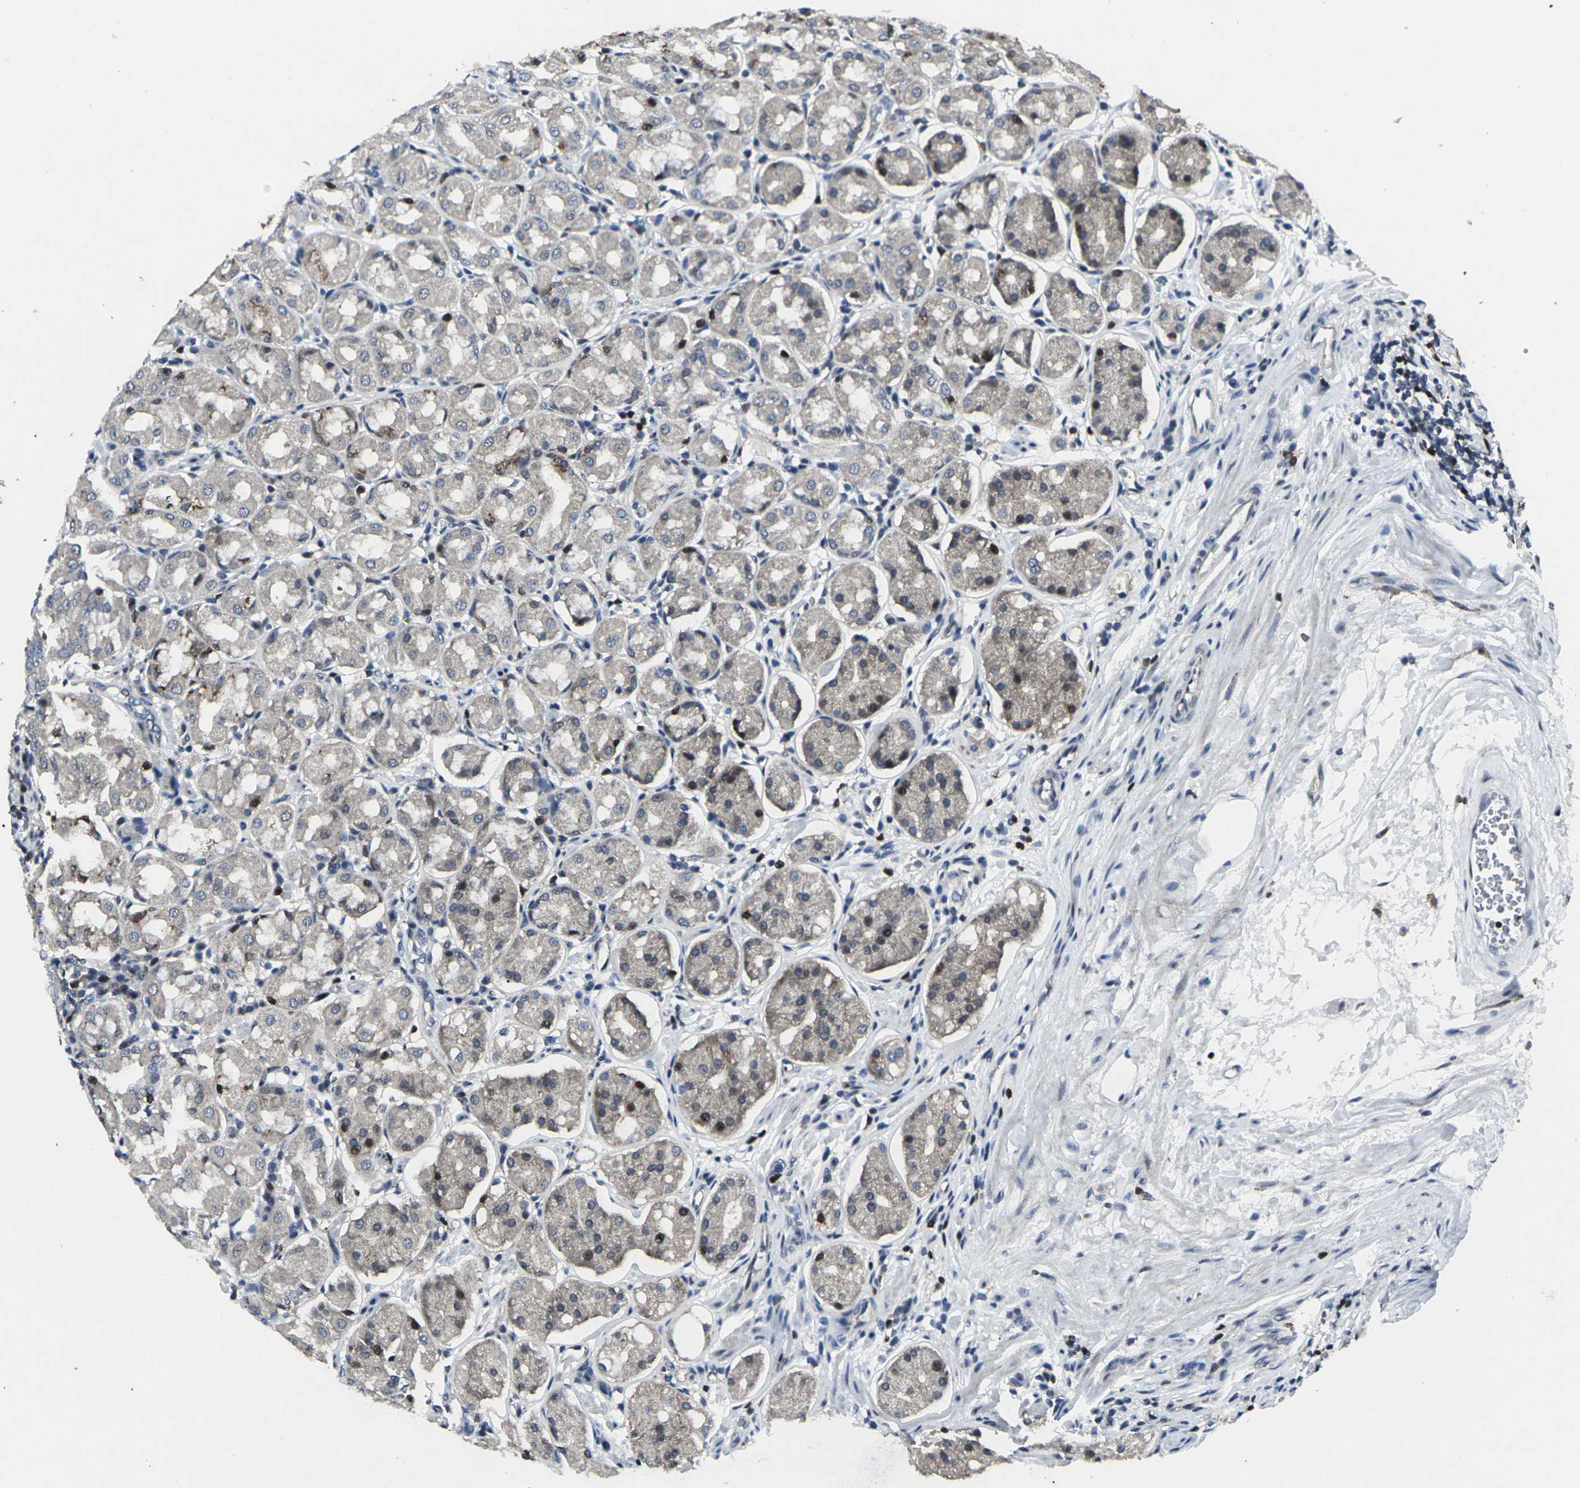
{"staining": {"intensity": "moderate", "quantity": "25%-75%", "location": "cytoplasmic/membranous,nuclear"}, "tissue": "stomach", "cell_type": "Glandular cells", "image_type": "normal", "snomed": [{"axis": "morphology", "description": "Normal tissue, NOS"}, {"axis": "topography", "description": "Stomach"}, {"axis": "topography", "description": "Stomach, lower"}], "caption": "Protein expression analysis of benign human stomach reveals moderate cytoplasmic/membranous,nuclear expression in approximately 25%-75% of glandular cells. Nuclei are stained in blue.", "gene": "STAT4", "patient": {"sex": "female", "age": 56}}